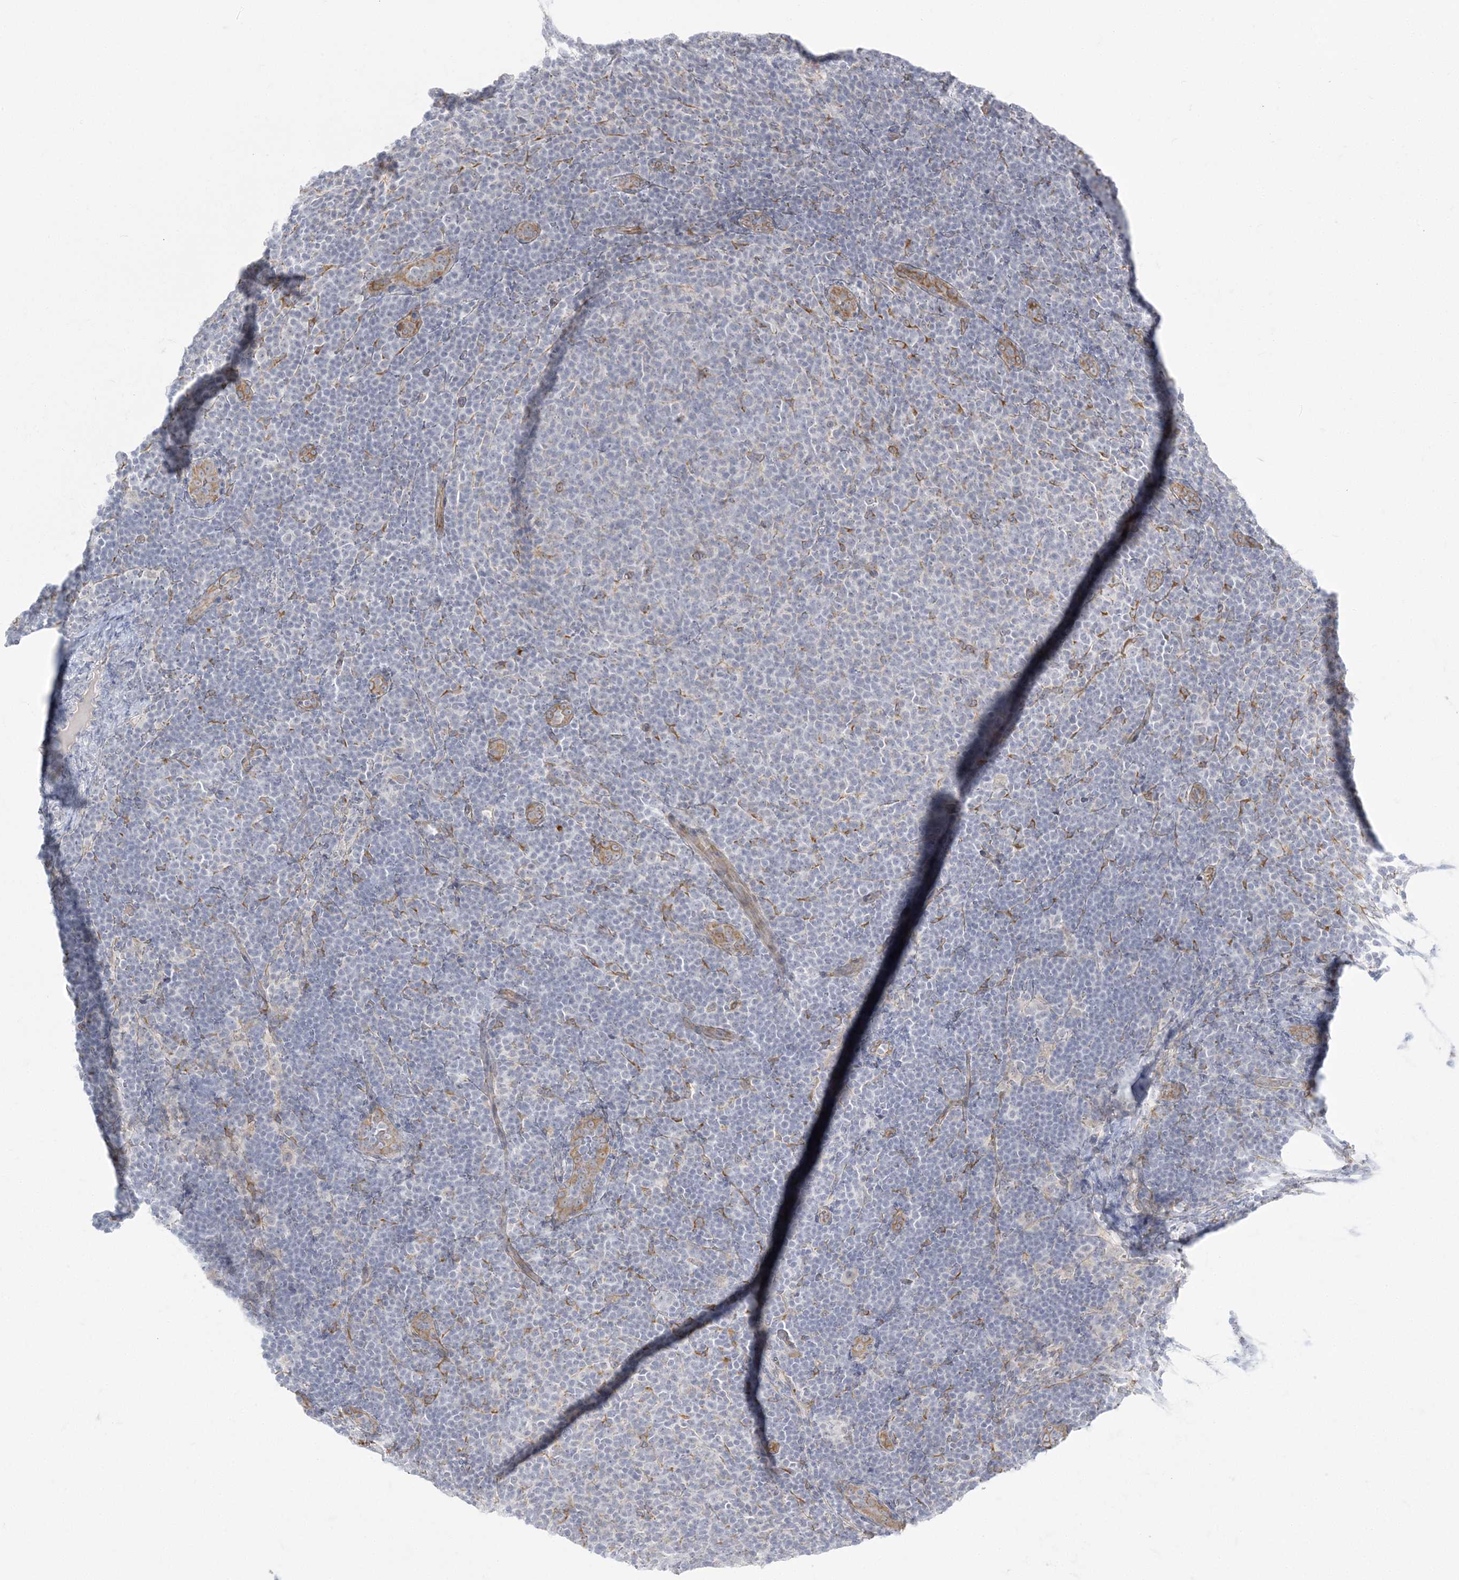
{"staining": {"intensity": "negative", "quantity": "none", "location": "none"}, "tissue": "lymphoma", "cell_type": "Tumor cells", "image_type": "cancer", "snomed": [{"axis": "morphology", "description": "Malignant lymphoma, non-Hodgkin's type, Low grade"}, {"axis": "topography", "description": "Lymph node"}], "caption": "Malignant lymphoma, non-Hodgkin's type (low-grade) was stained to show a protein in brown. There is no significant expression in tumor cells. (DAB (3,3'-diaminobenzidine) immunohistochemistry (IHC) visualized using brightfield microscopy, high magnification).", "gene": "ZC3H6", "patient": {"sex": "male", "age": 66}}